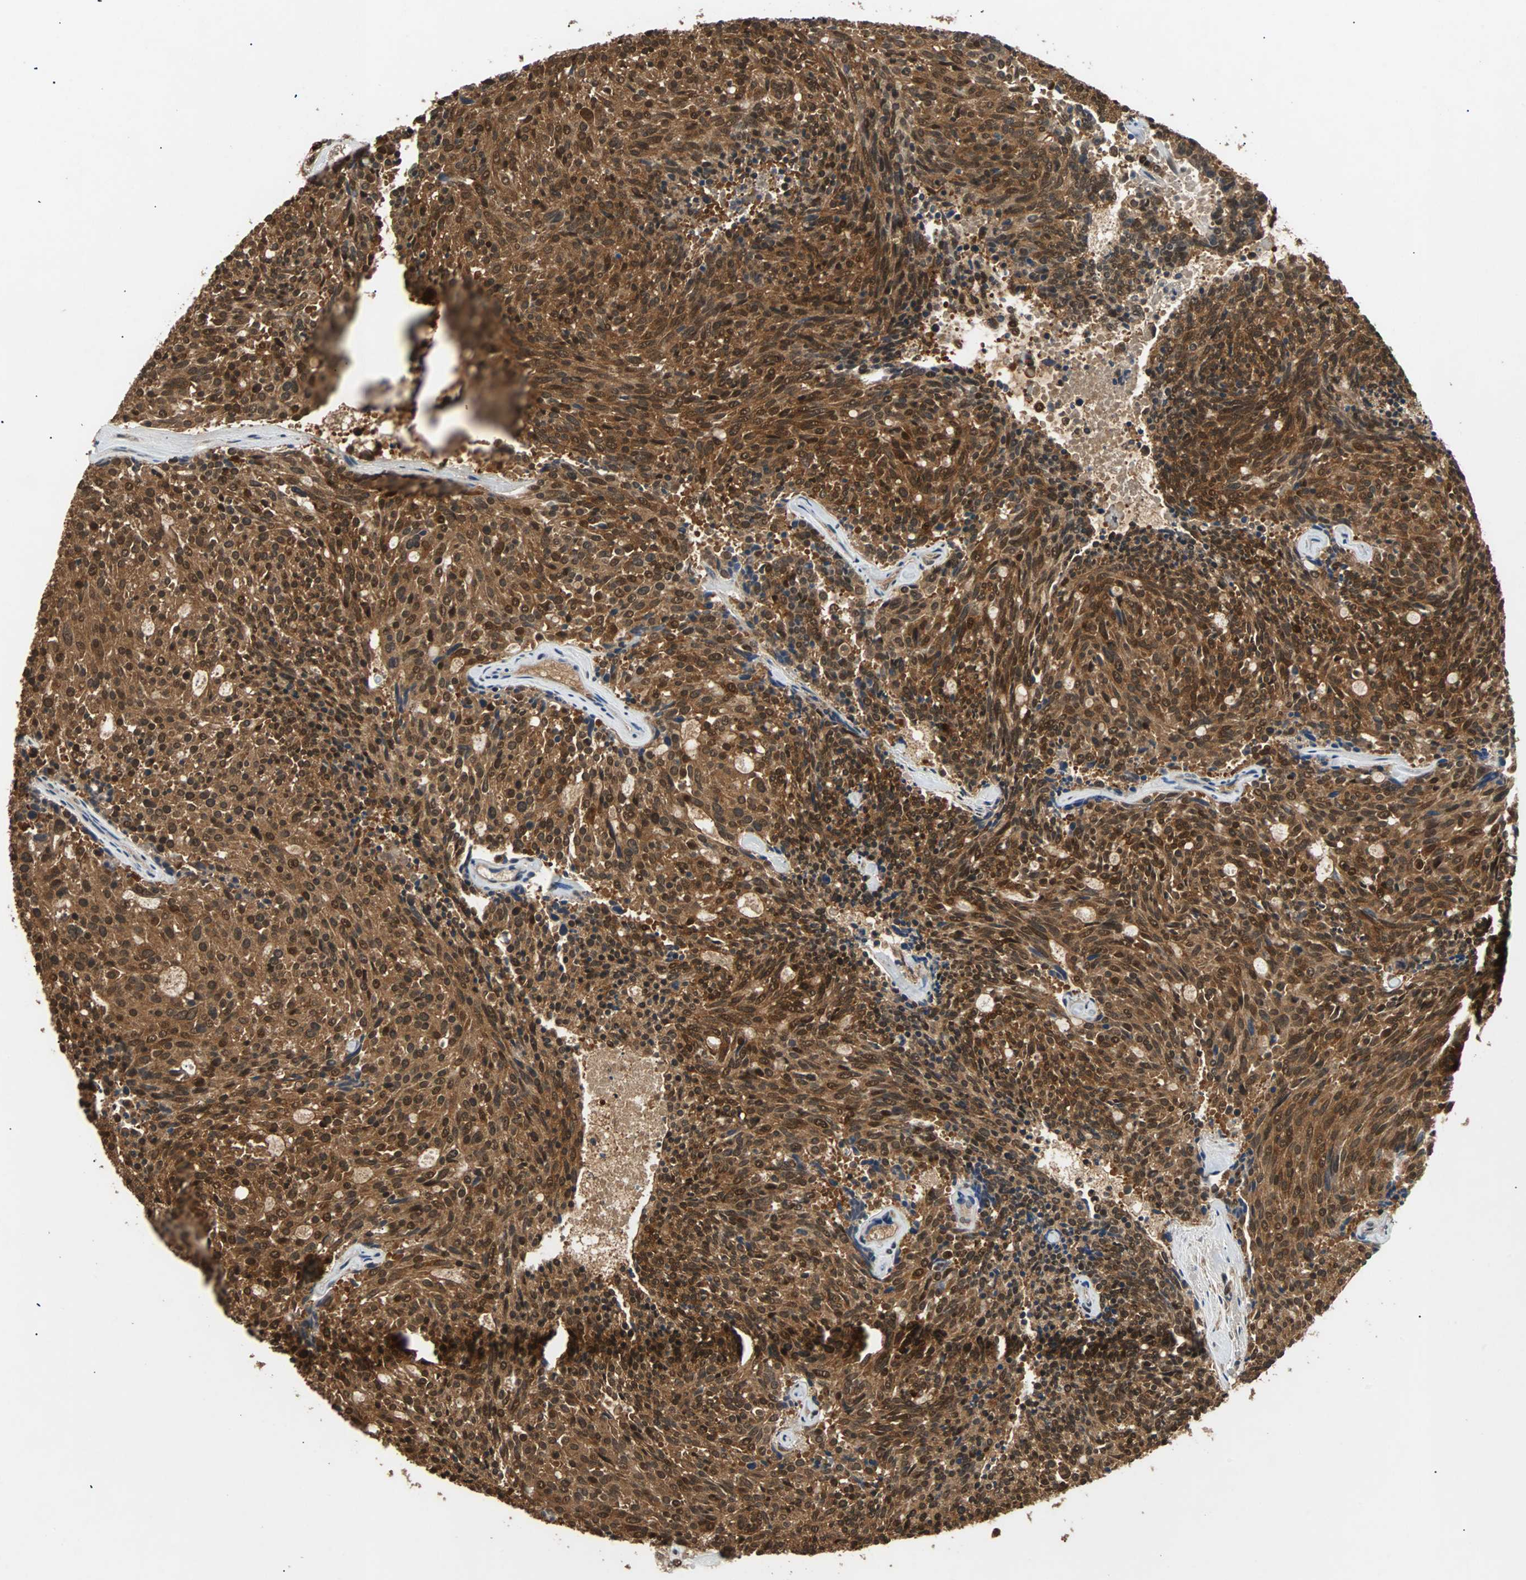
{"staining": {"intensity": "strong", "quantity": ">75%", "location": "cytoplasmic/membranous,nuclear"}, "tissue": "carcinoid", "cell_type": "Tumor cells", "image_type": "cancer", "snomed": [{"axis": "morphology", "description": "Carcinoid, malignant, NOS"}, {"axis": "topography", "description": "Pancreas"}], "caption": "Carcinoid stained with immunohistochemistry (IHC) displays strong cytoplasmic/membranous and nuclear expression in about >75% of tumor cells.", "gene": "PRDX6", "patient": {"sex": "female", "age": 54}}